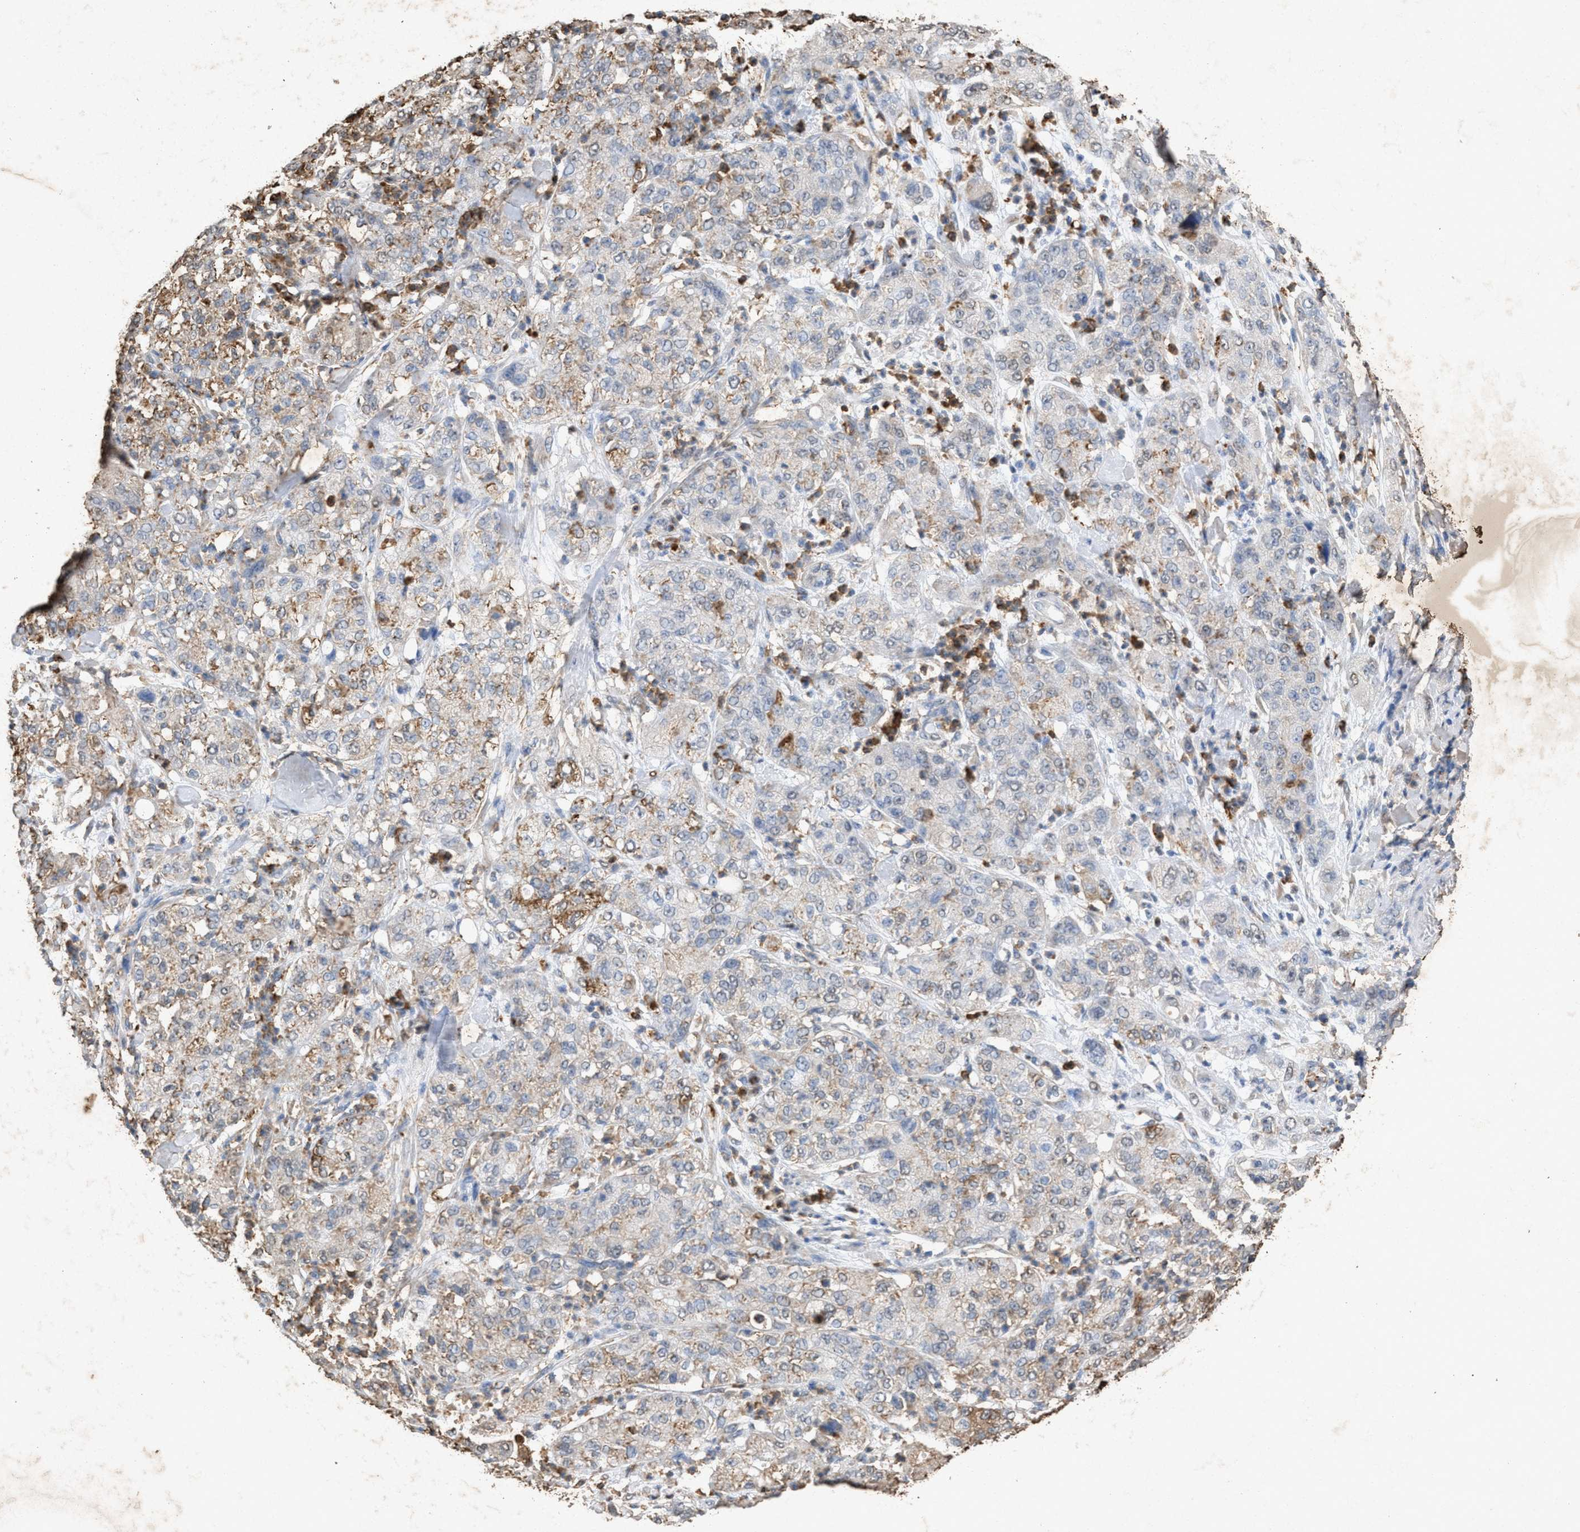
{"staining": {"intensity": "weak", "quantity": "<25%", "location": "cytoplasmic/membranous"}, "tissue": "pancreatic cancer", "cell_type": "Tumor cells", "image_type": "cancer", "snomed": [{"axis": "morphology", "description": "Adenocarcinoma, NOS"}, {"axis": "topography", "description": "Pancreas"}], "caption": "An IHC micrograph of pancreatic cancer is shown. There is no staining in tumor cells of pancreatic cancer.", "gene": "LTB4R2", "patient": {"sex": "female", "age": 78}}